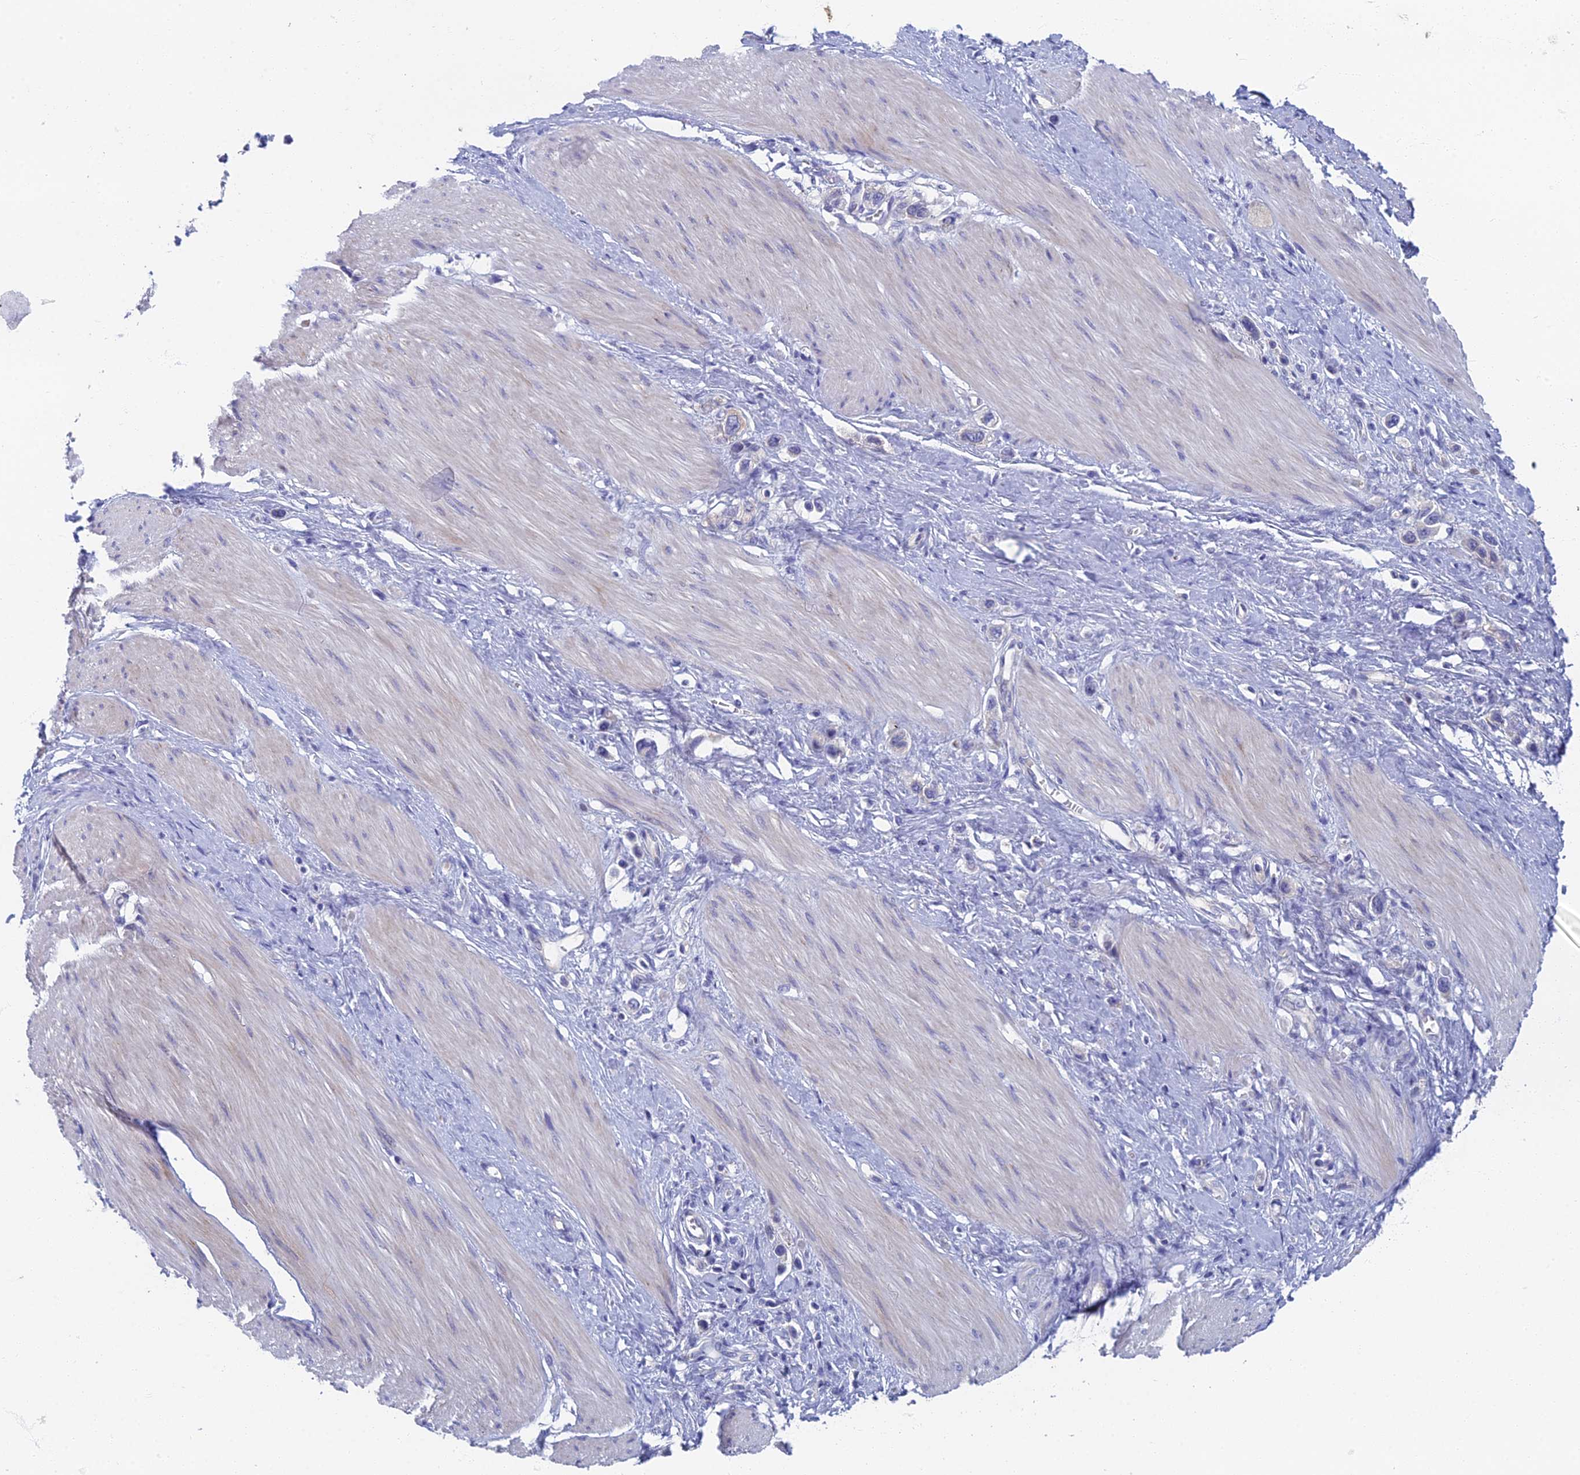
{"staining": {"intensity": "negative", "quantity": "none", "location": "none"}, "tissue": "stomach cancer", "cell_type": "Tumor cells", "image_type": "cancer", "snomed": [{"axis": "morphology", "description": "Adenocarcinoma, NOS"}, {"axis": "topography", "description": "Stomach"}], "caption": "Immunohistochemistry of human adenocarcinoma (stomach) displays no expression in tumor cells.", "gene": "SPIN4", "patient": {"sex": "female", "age": 65}}